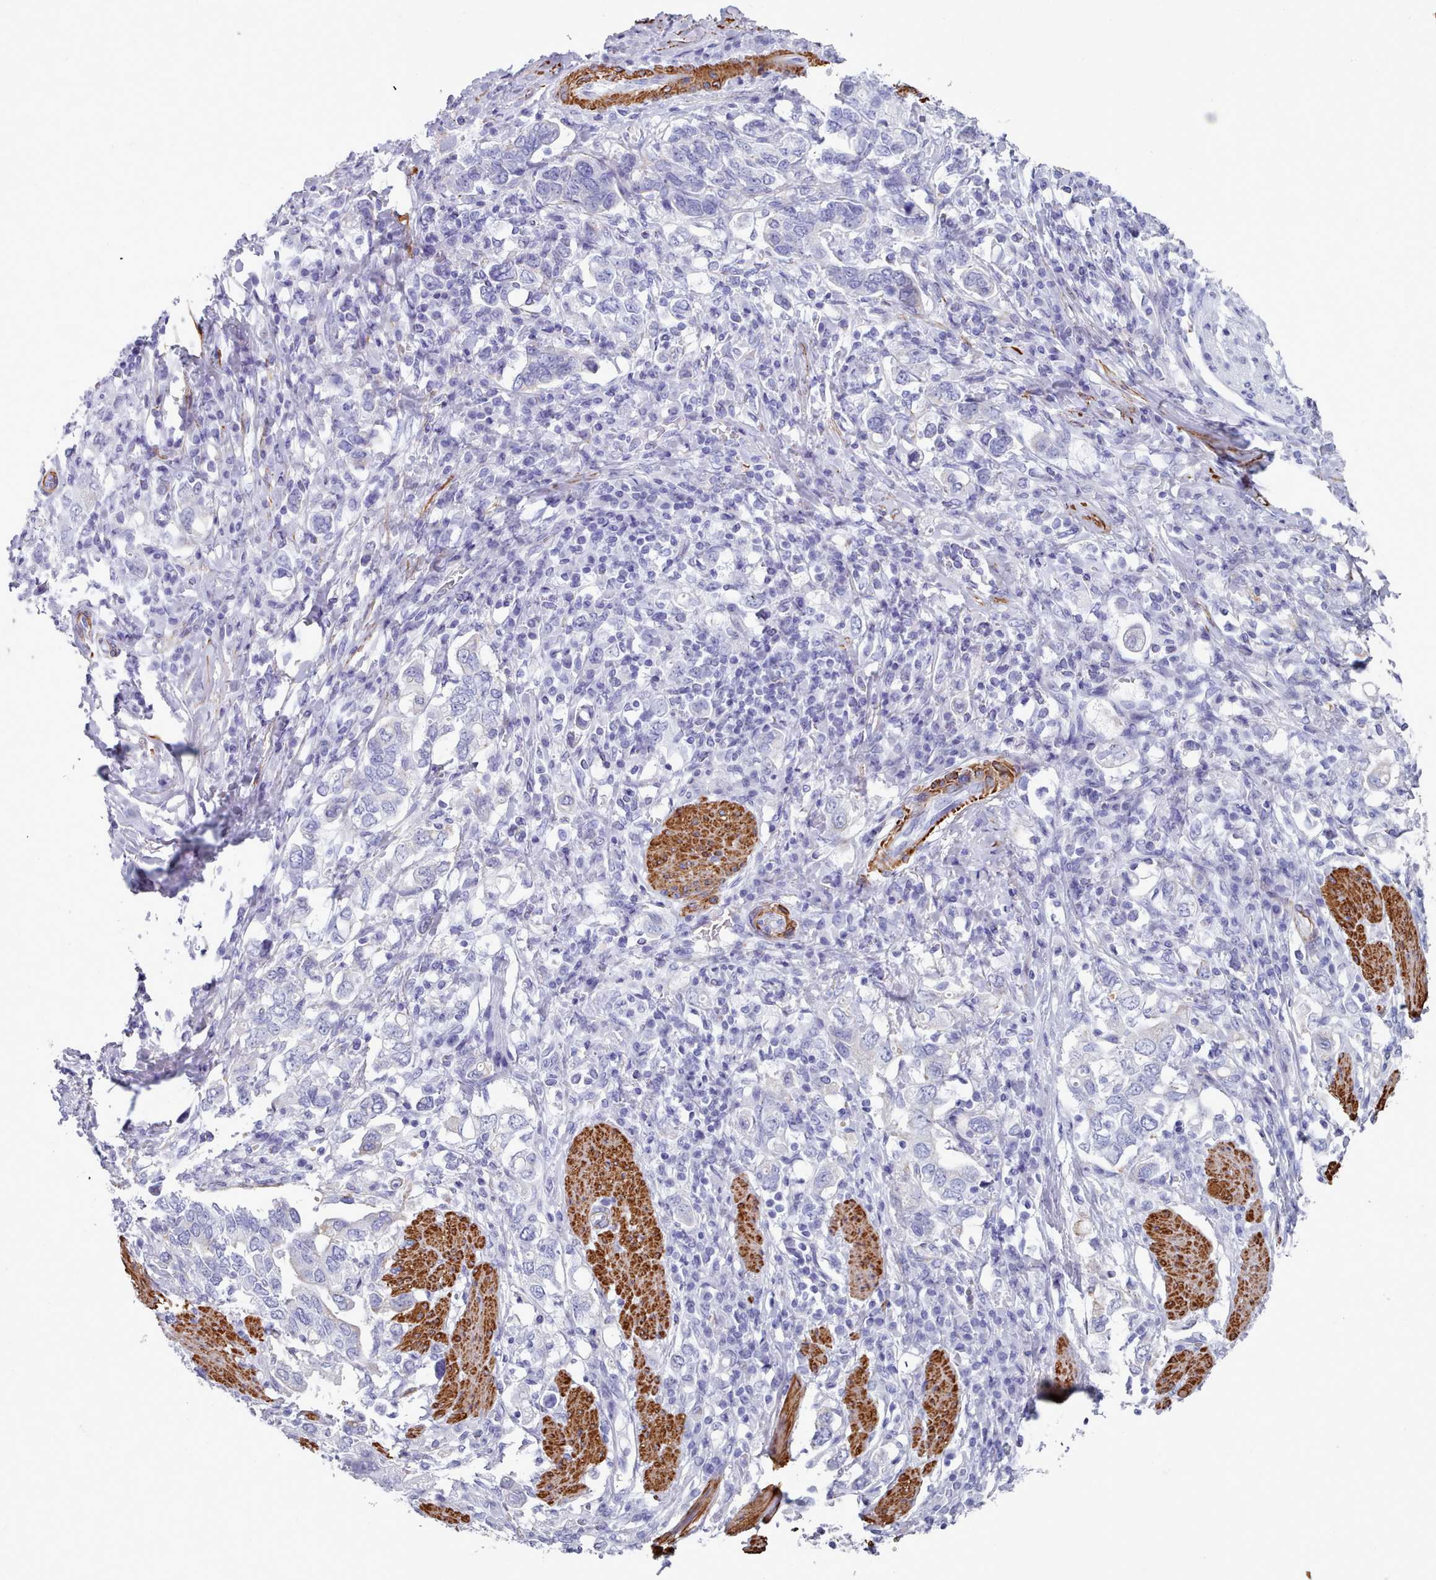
{"staining": {"intensity": "negative", "quantity": "none", "location": "none"}, "tissue": "stomach cancer", "cell_type": "Tumor cells", "image_type": "cancer", "snomed": [{"axis": "morphology", "description": "Adenocarcinoma, NOS"}, {"axis": "topography", "description": "Stomach, upper"}, {"axis": "topography", "description": "Stomach"}], "caption": "This is an immunohistochemistry (IHC) image of stomach cancer. There is no staining in tumor cells.", "gene": "FPGS", "patient": {"sex": "male", "age": 62}}